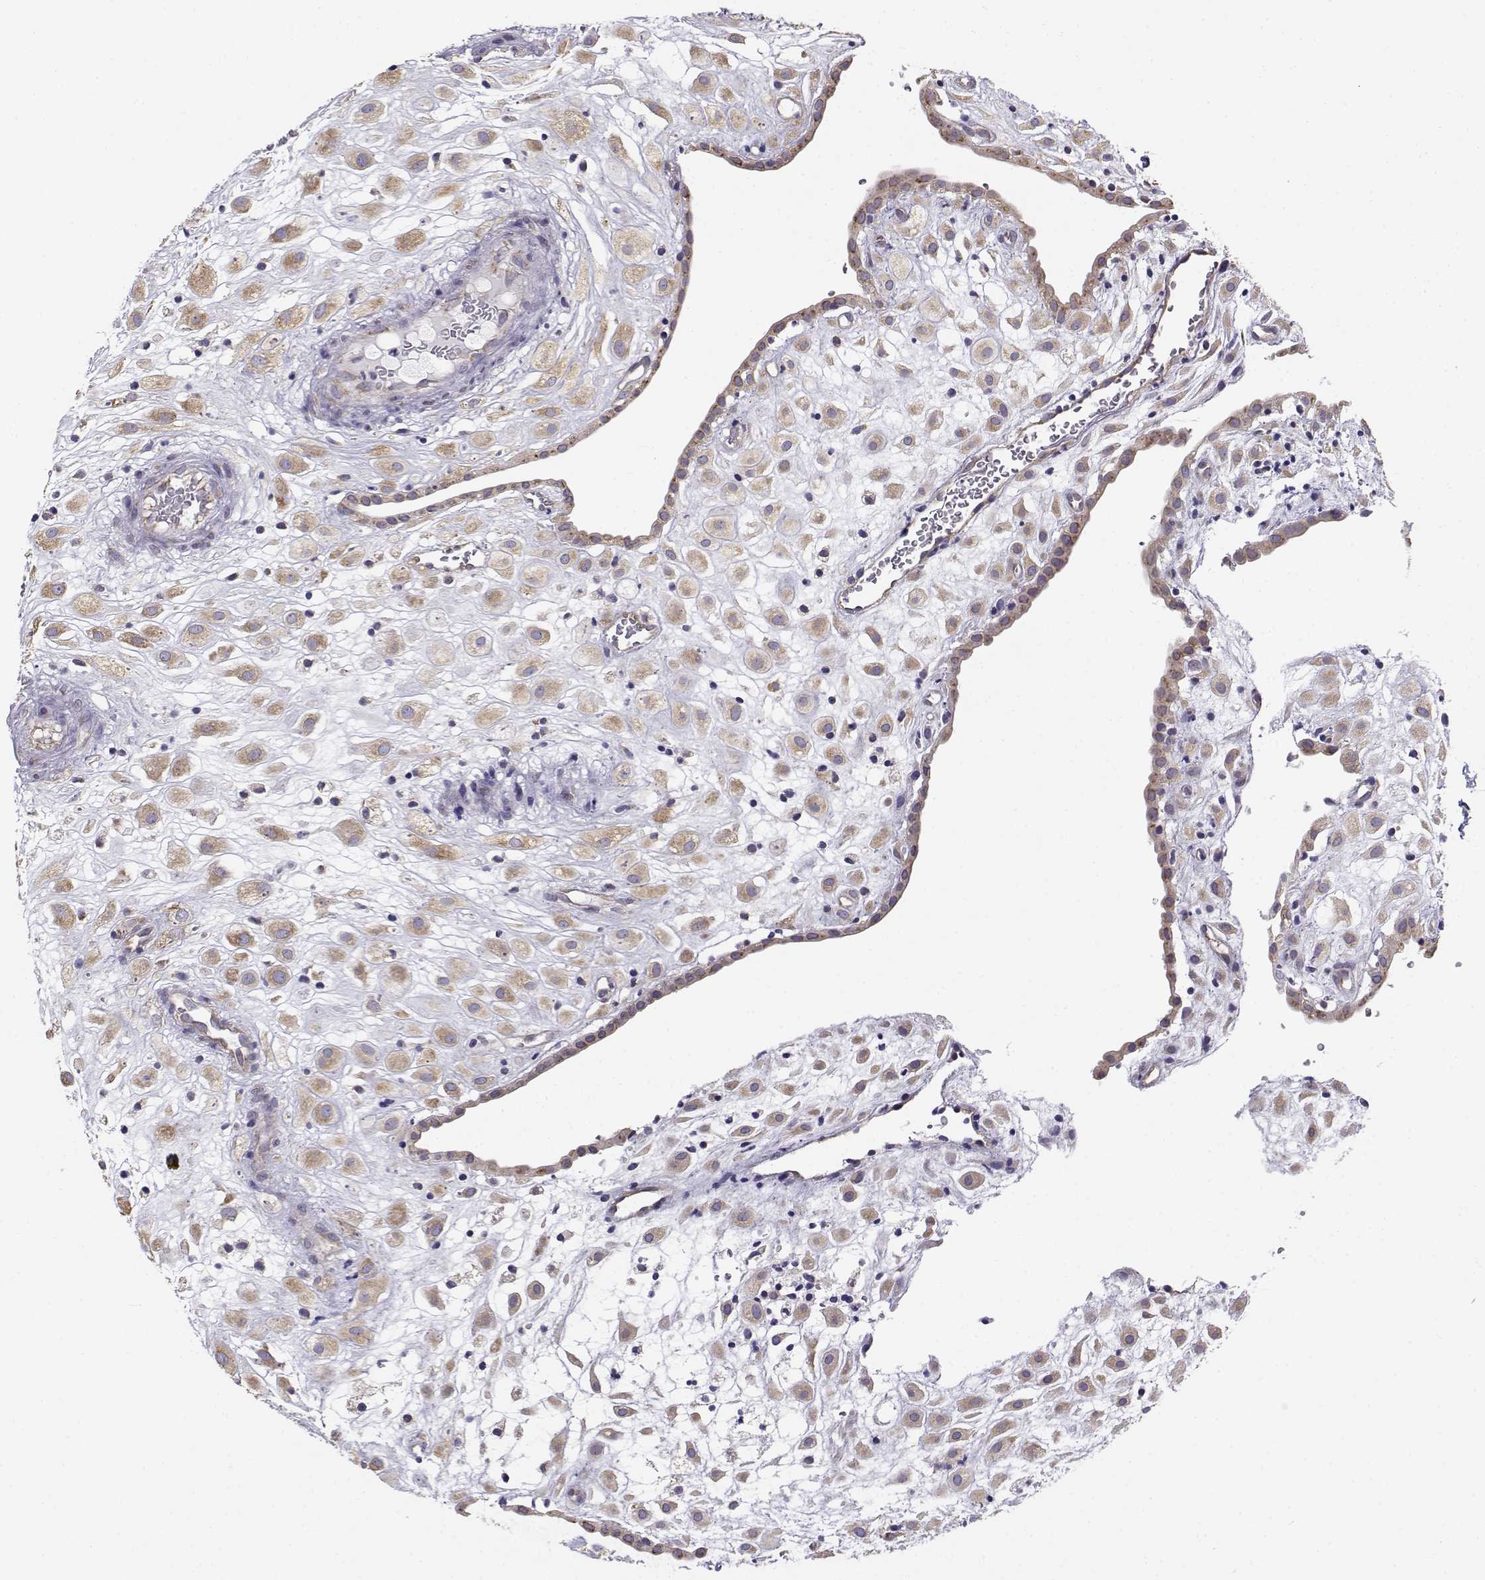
{"staining": {"intensity": "weak", "quantity": ">75%", "location": "cytoplasmic/membranous"}, "tissue": "placenta", "cell_type": "Decidual cells", "image_type": "normal", "snomed": [{"axis": "morphology", "description": "Normal tissue, NOS"}, {"axis": "topography", "description": "Placenta"}], "caption": "Protein expression by IHC demonstrates weak cytoplasmic/membranous positivity in approximately >75% of decidual cells in benign placenta. (DAB (3,3'-diaminobenzidine) IHC, brown staining for protein, blue staining for nuclei).", "gene": "BEND6", "patient": {"sex": "female", "age": 24}}